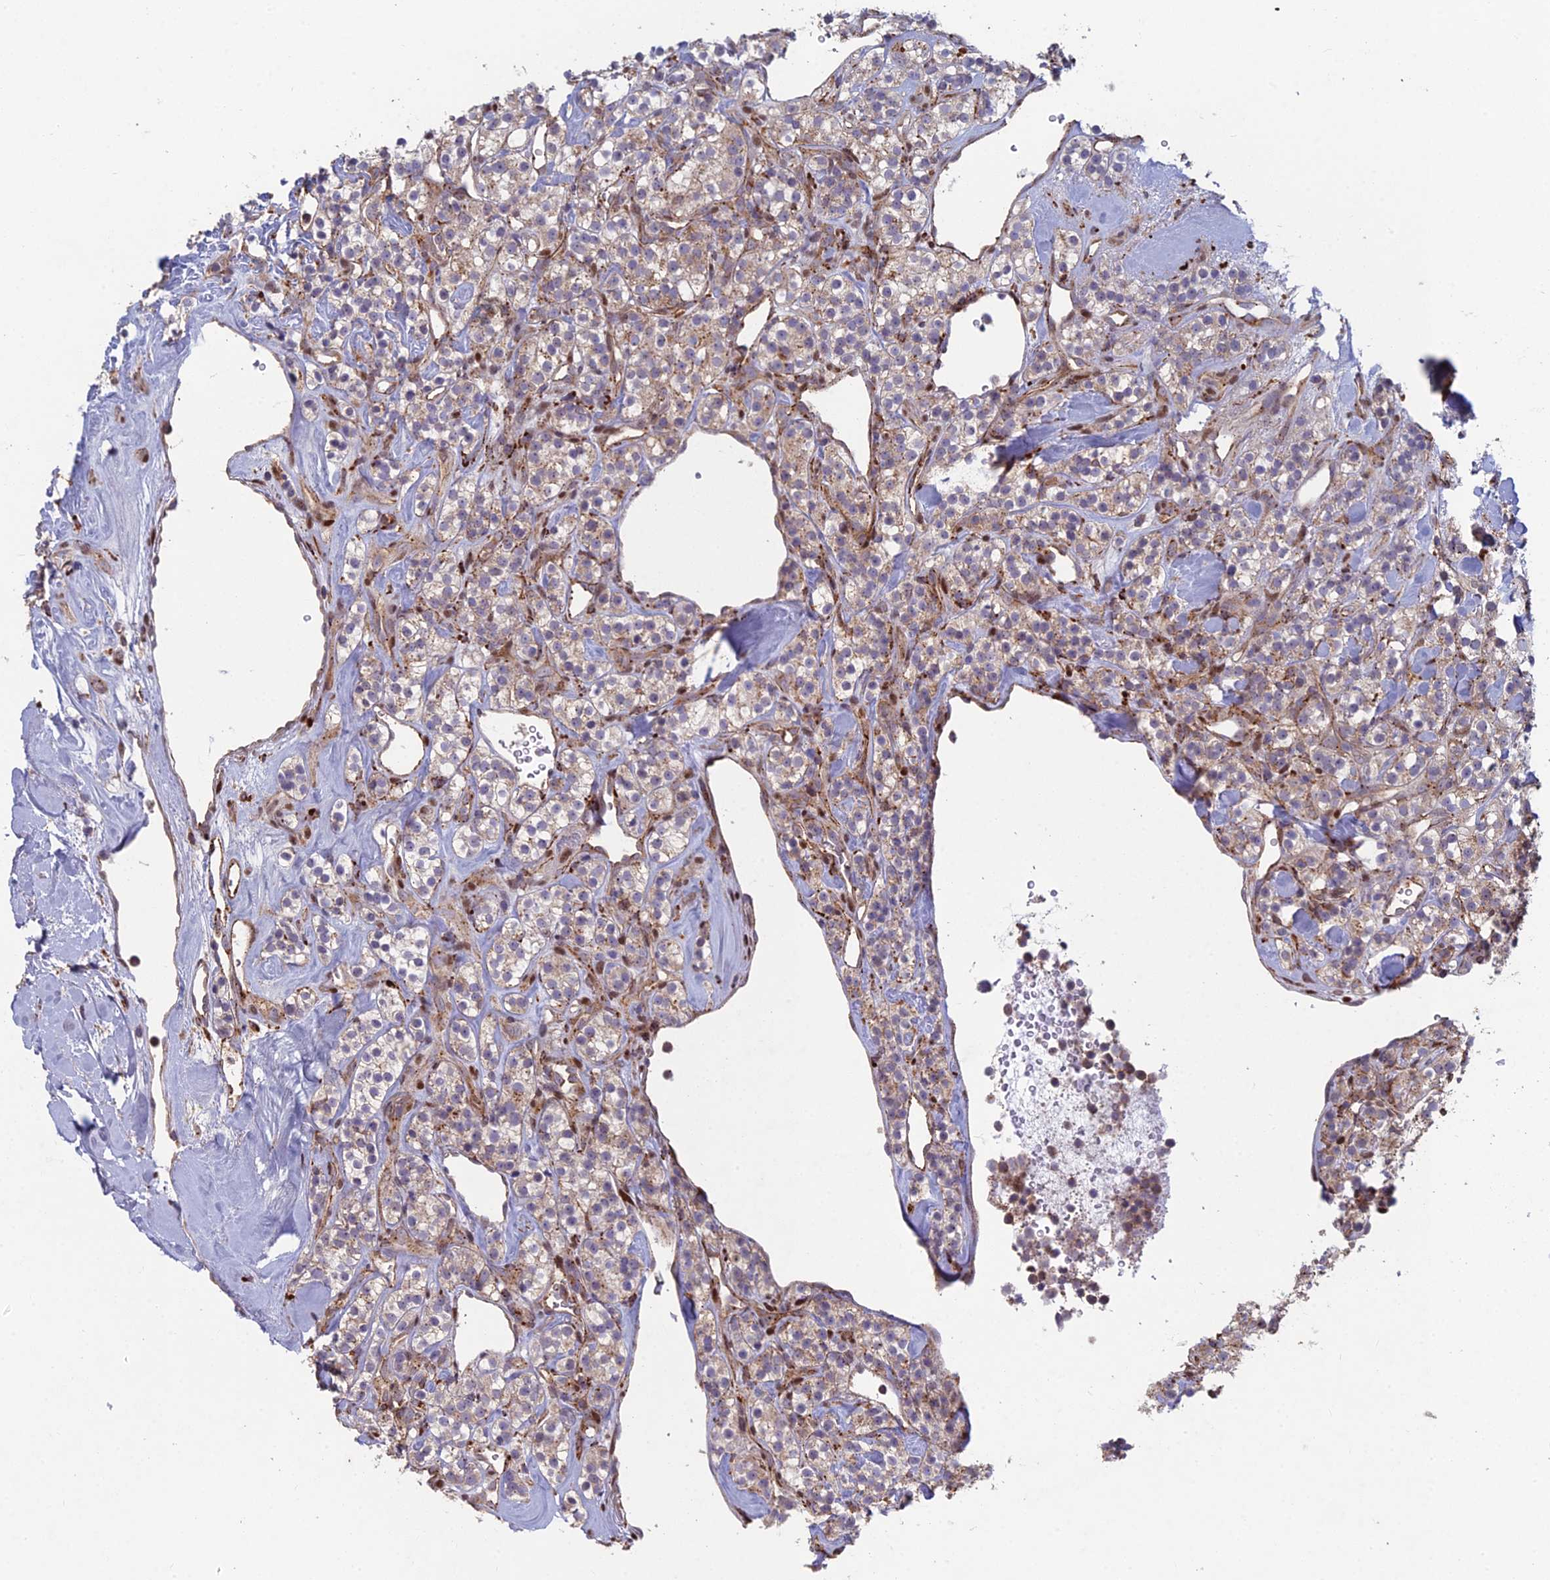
{"staining": {"intensity": "weak", "quantity": "<25%", "location": "cytoplasmic/membranous"}, "tissue": "renal cancer", "cell_type": "Tumor cells", "image_type": "cancer", "snomed": [{"axis": "morphology", "description": "Adenocarcinoma, NOS"}, {"axis": "topography", "description": "Kidney"}], "caption": "The image exhibits no significant expression in tumor cells of renal cancer.", "gene": "FOXS1", "patient": {"sex": "male", "age": 77}}